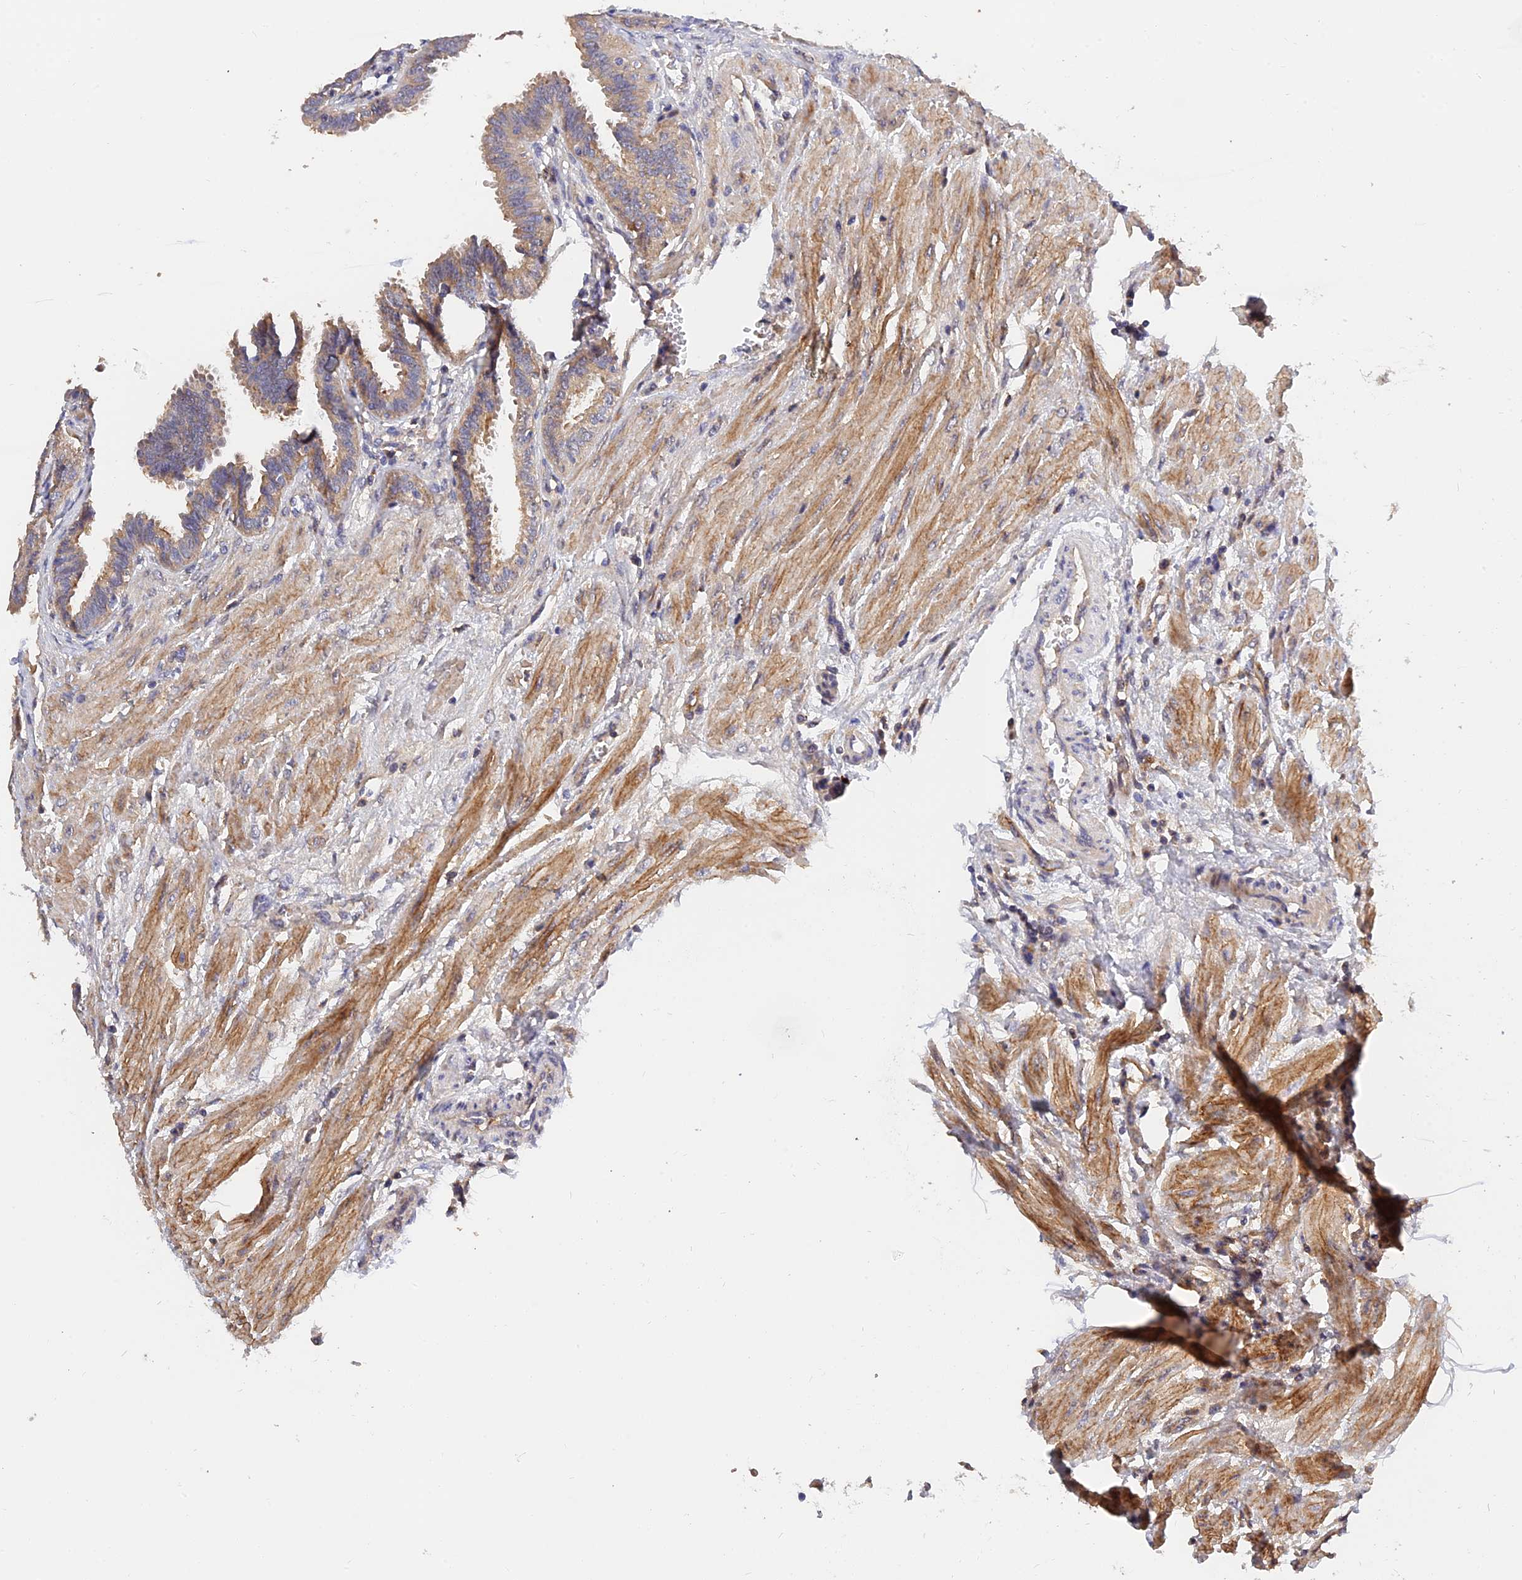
{"staining": {"intensity": "weak", "quantity": ">75%", "location": "cytoplasmic/membranous"}, "tissue": "fallopian tube", "cell_type": "Glandular cells", "image_type": "normal", "snomed": [{"axis": "morphology", "description": "Normal tissue, NOS"}, {"axis": "topography", "description": "Fallopian tube"}], "caption": "Protein expression by immunohistochemistry exhibits weak cytoplasmic/membranous expression in approximately >75% of glandular cells in benign fallopian tube. Nuclei are stained in blue.", "gene": "MRPL35", "patient": {"sex": "female", "age": 32}}